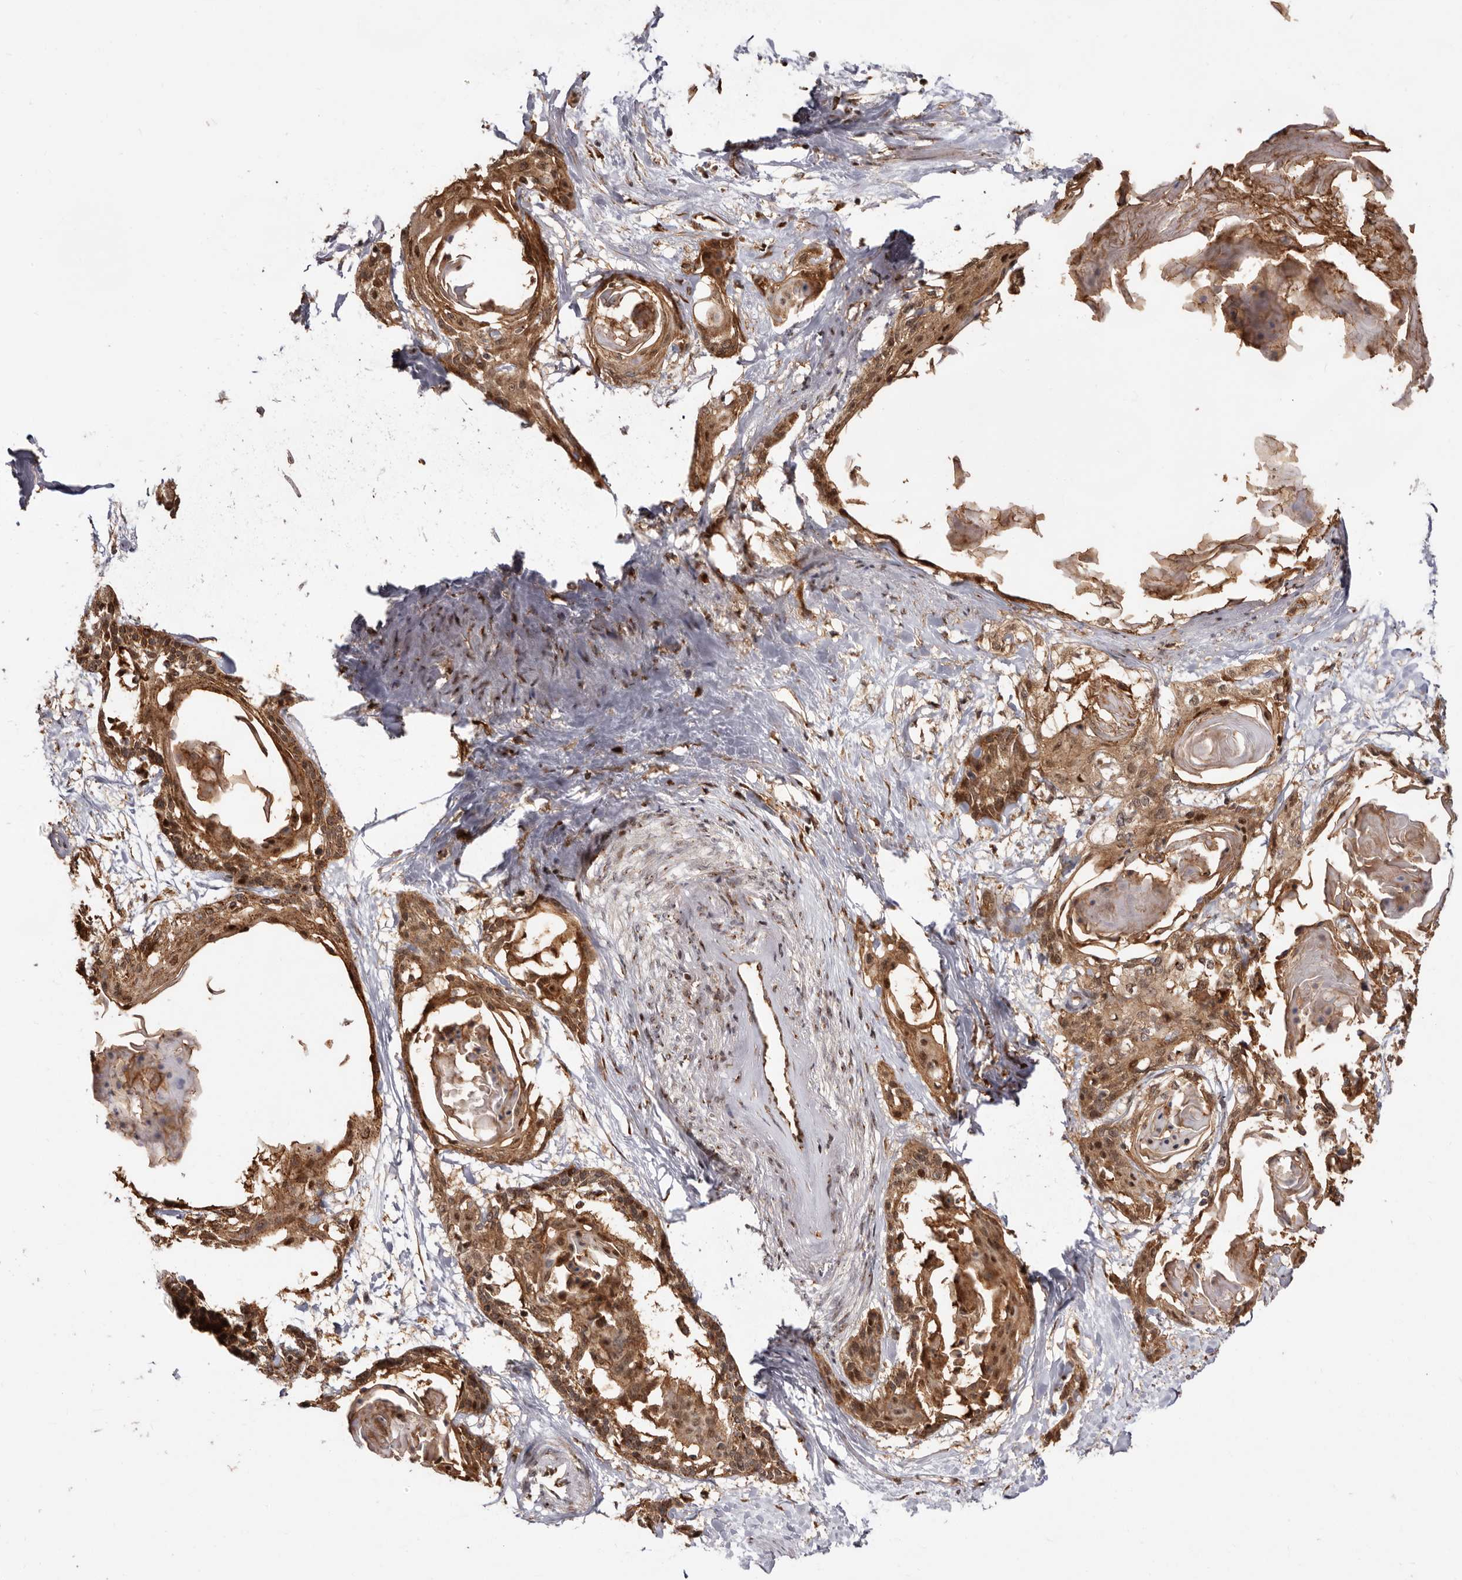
{"staining": {"intensity": "strong", "quantity": ">75%", "location": "cytoplasmic/membranous,nuclear"}, "tissue": "cervical cancer", "cell_type": "Tumor cells", "image_type": "cancer", "snomed": [{"axis": "morphology", "description": "Squamous cell carcinoma, NOS"}, {"axis": "topography", "description": "Cervix"}], "caption": "Cervical squamous cell carcinoma stained for a protein displays strong cytoplasmic/membranous and nuclear positivity in tumor cells.", "gene": "GPR27", "patient": {"sex": "female", "age": 57}}